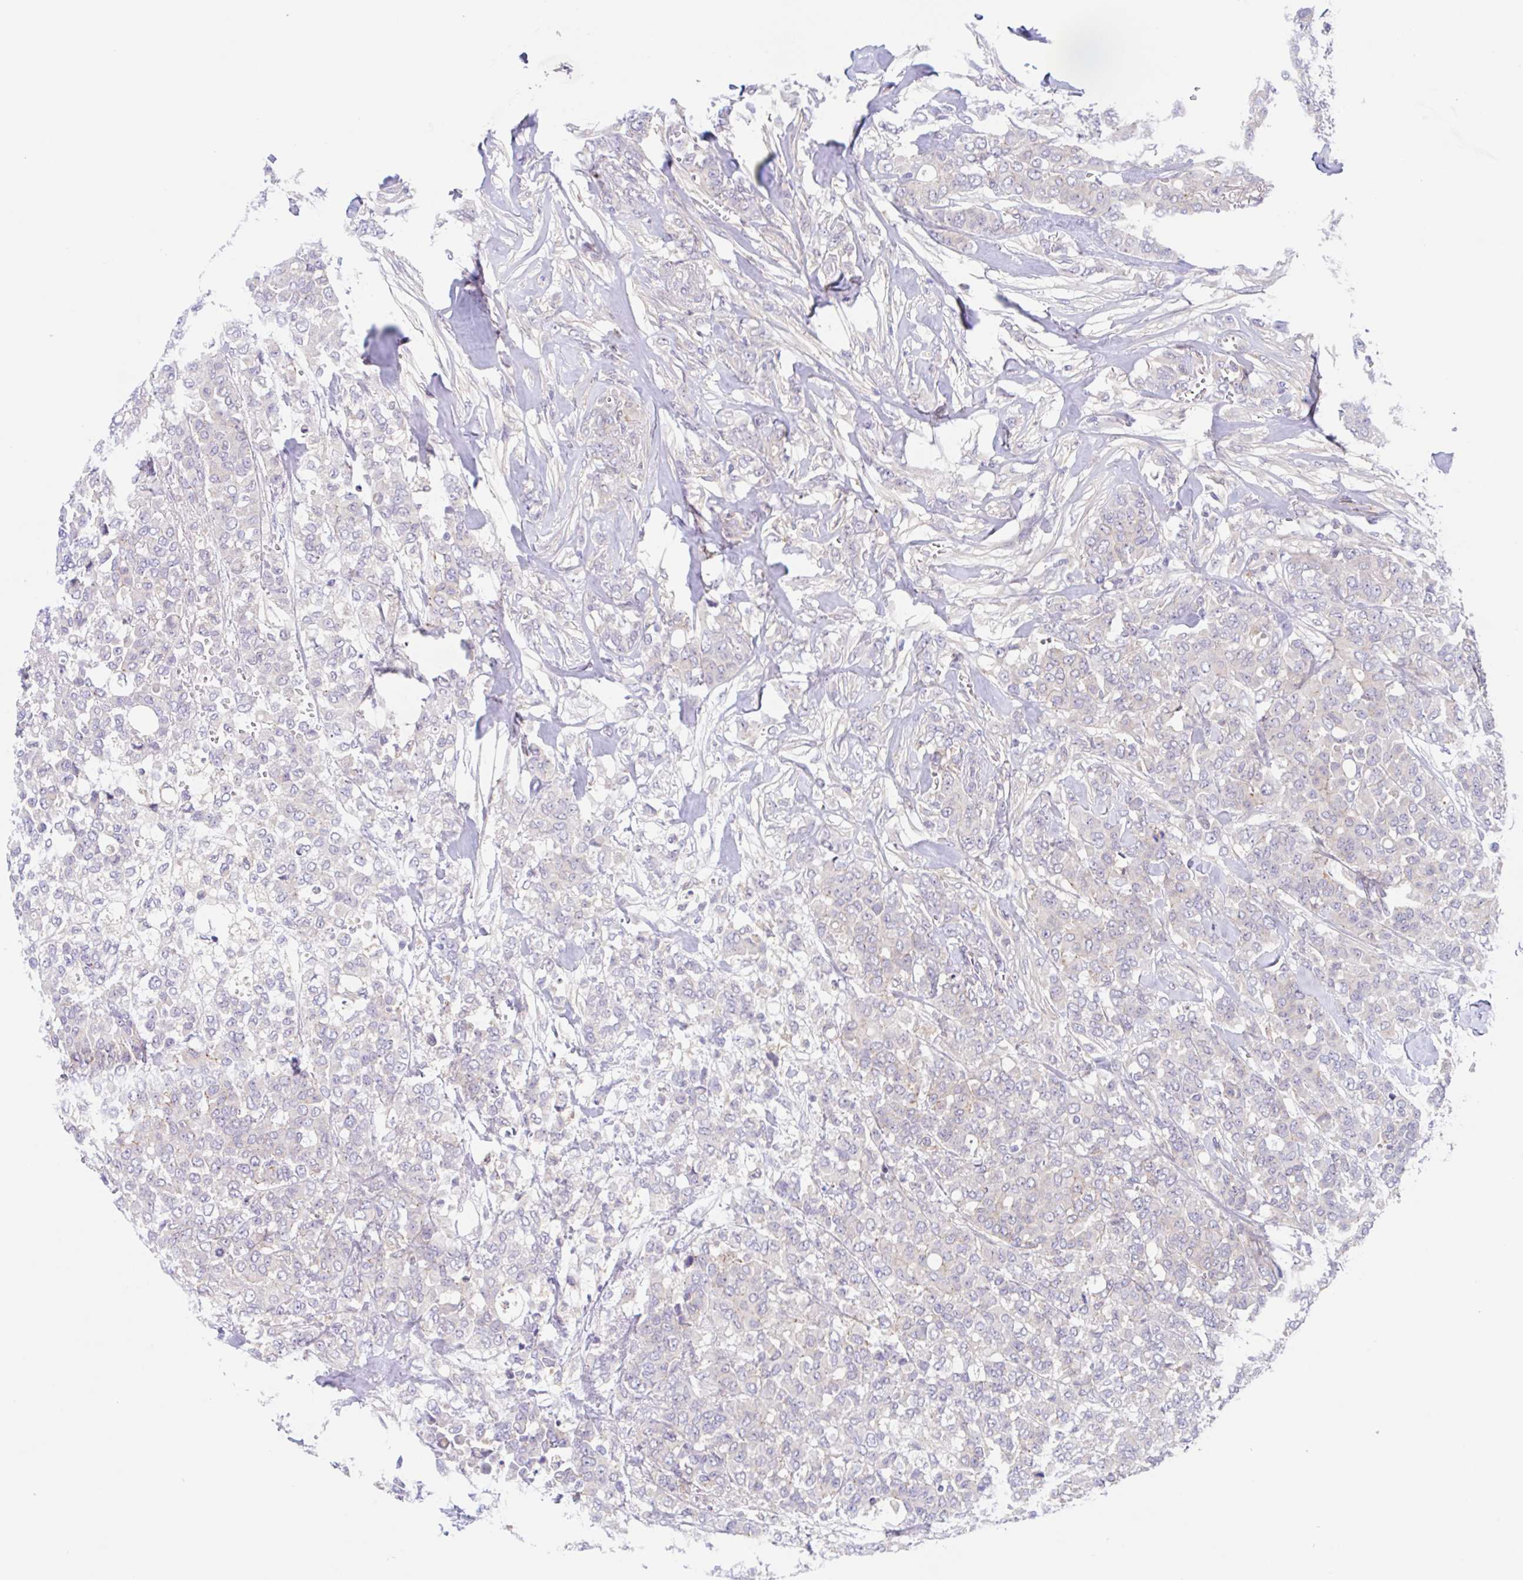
{"staining": {"intensity": "negative", "quantity": "none", "location": "none"}, "tissue": "breast cancer", "cell_type": "Tumor cells", "image_type": "cancer", "snomed": [{"axis": "morphology", "description": "Lobular carcinoma"}, {"axis": "topography", "description": "Breast"}], "caption": "DAB (3,3'-diaminobenzidine) immunohistochemical staining of human breast cancer (lobular carcinoma) exhibits no significant expression in tumor cells.", "gene": "TMEM86A", "patient": {"sex": "female", "age": 91}}